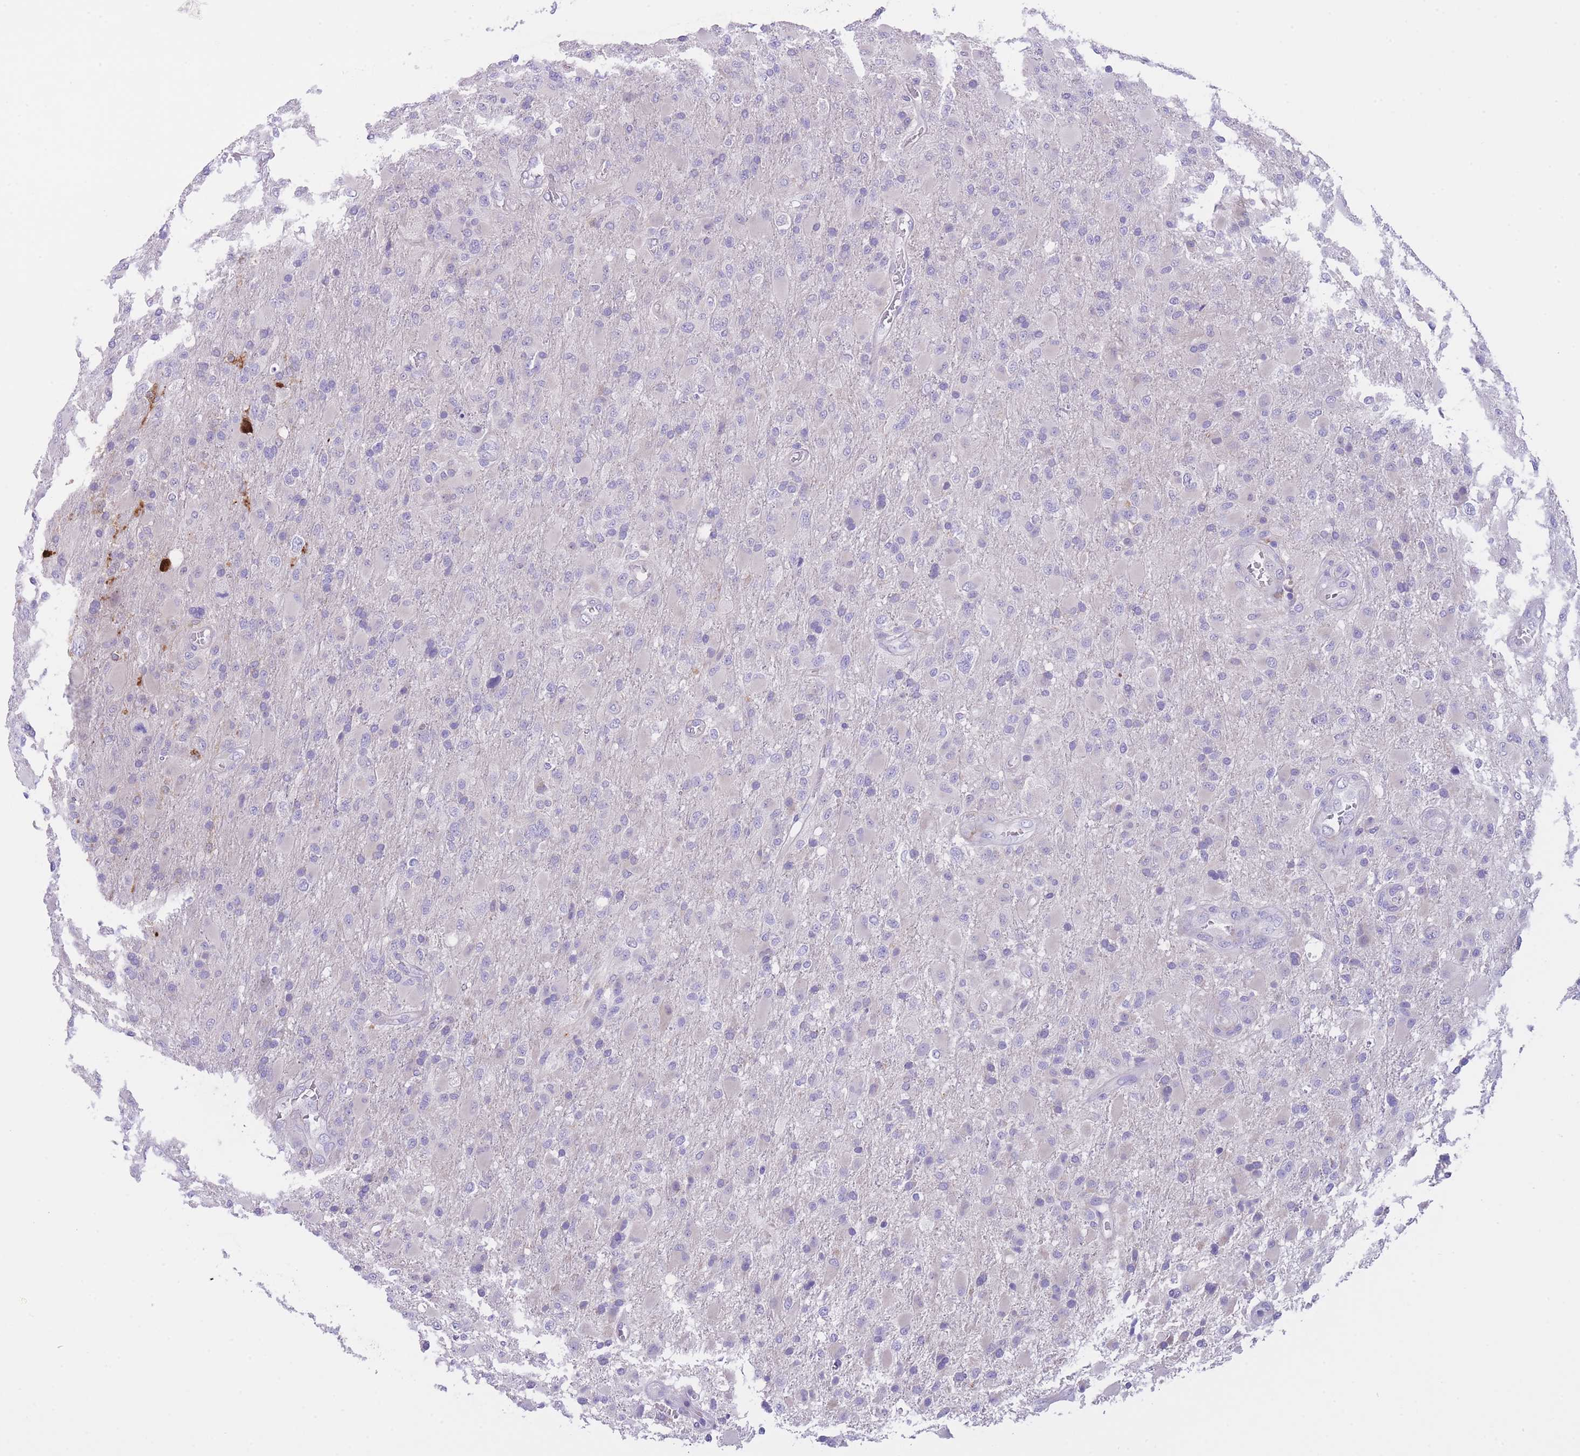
{"staining": {"intensity": "weak", "quantity": "<25%", "location": "cytoplasmic/membranous"}, "tissue": "glioma", "cell_type": "Tumor cells", "image_type": "cancer", "snomed": [{"axis": "morphology", "description": "Glioma, malignant, Low grade"}, {"axis": "topography", "description": "Brain"}], "caption": "Tumor cells are negative for brown protein staining in malignant glioma (low-grade).", "gene": "QTRT1", "patient": {"sex": "male", "age": 65}}